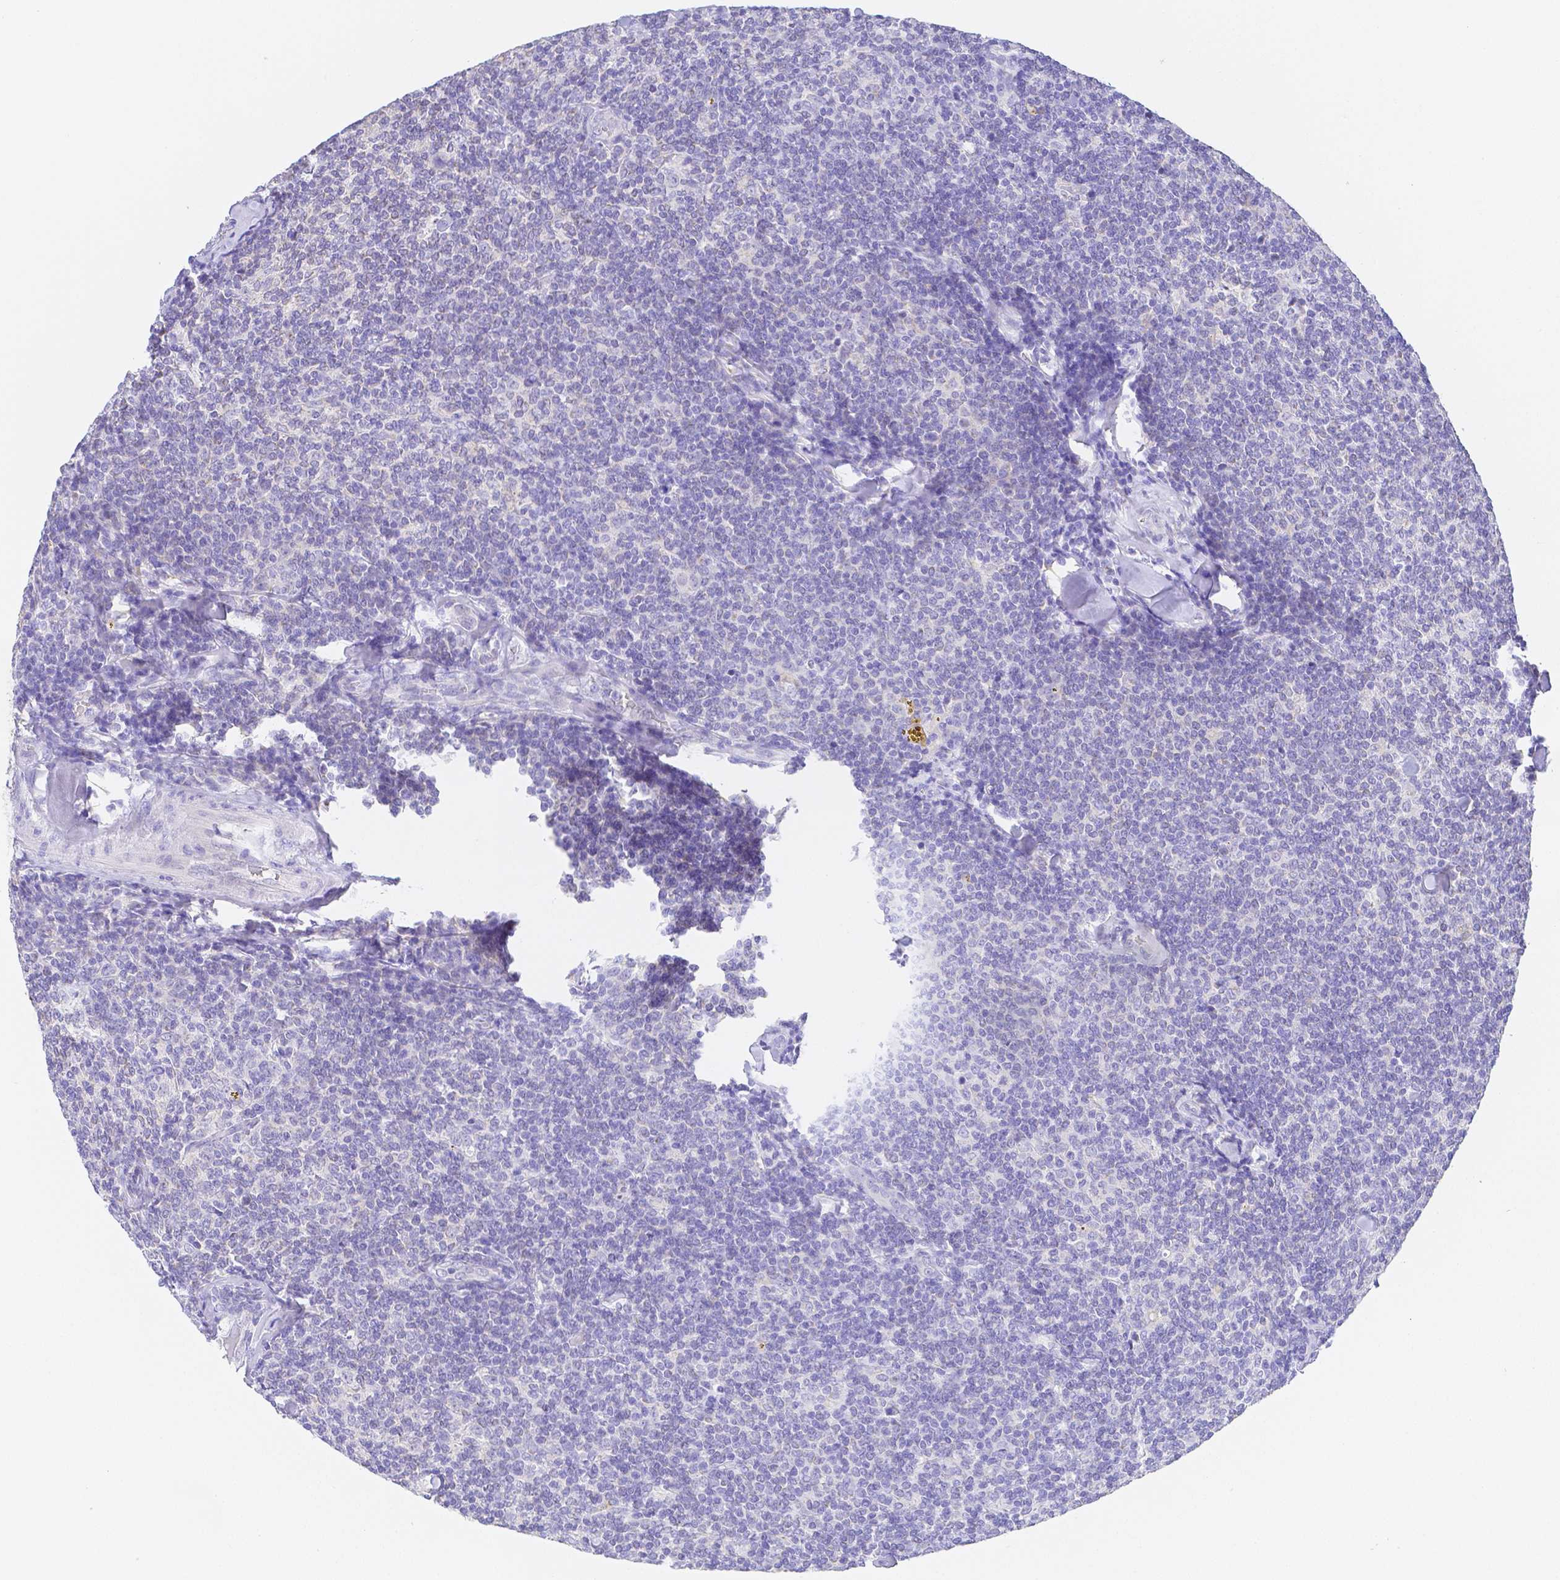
{"staining": {"intensity": "negative", "quantity": "none", "location": "none"}, "tissue": "lymphoma", "cell_type": "Tumor cells", "image_type": "cancer", "snomed": [{"axis": "morphology", "description": "Malignant lymphoma, non-Hodgkin's type, Low grade"}, {"axis": "topography", "description": "Lymph node"}], "caption": "High magnification brightfield microscopy of lymphoma stained with DAB (3,3'-diaminobenzidine) (brown) and counterstained with hematoxylin (blue): tumor cells show no significant expression. Brightfield microscopy of IHC stained with DAB (brown) and hematoxylin (blue), captured at high magnification.", "gene": "ZG16B", "patient": {"sex": "female", "age": 56}}